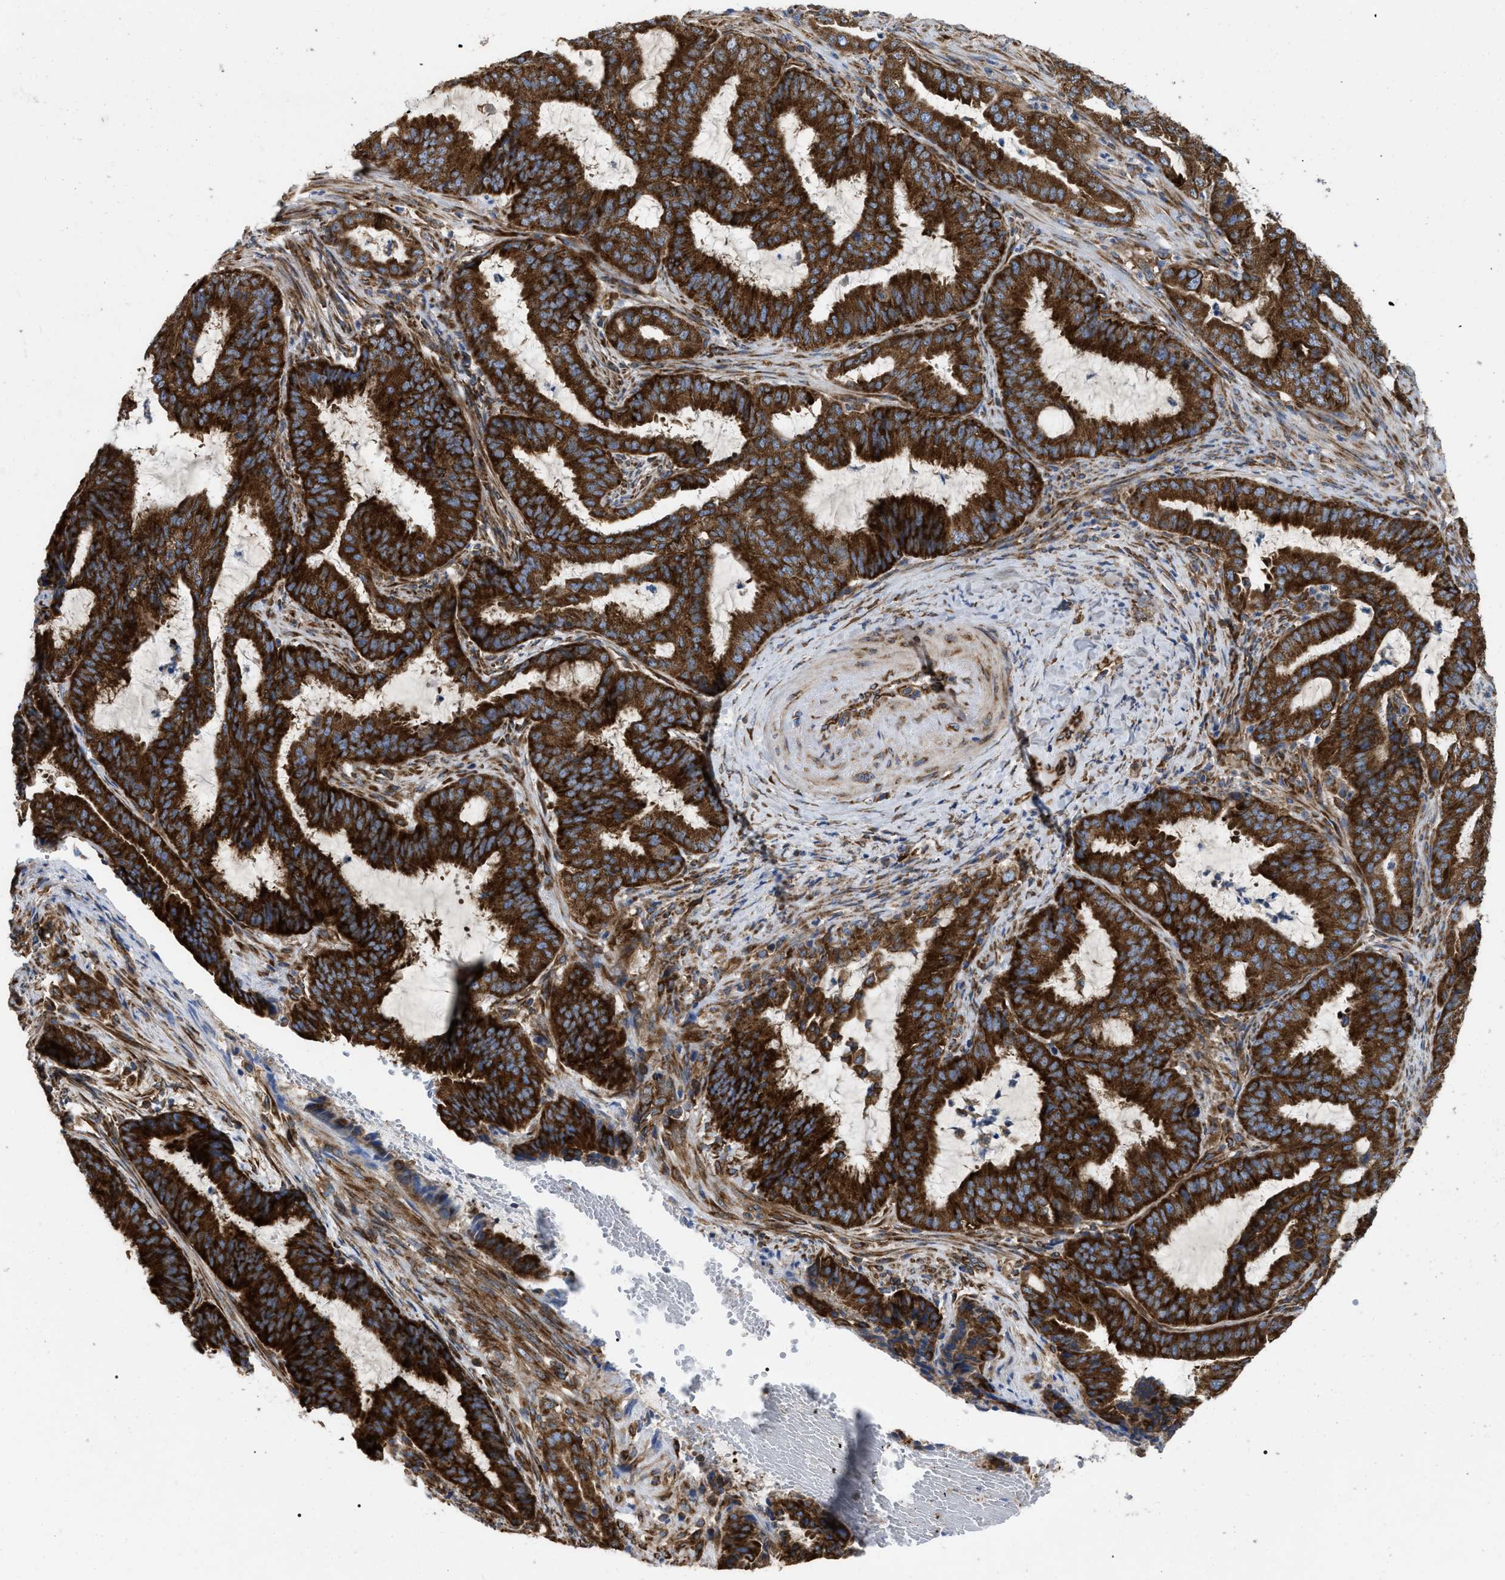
{"staining": {"intensity": "strong", "quantity": ">75%", "location": "cytoplasmic/membranous"}, "tissue": "endometrial cancer", "cell_type": "Tumor cells", "image_type": "cancer", "snomed": [{"axis": "morphology", "description": "Adenocarcinoma, NOS"}, {"axis": "topography", "description": "Endometrium"}], "caption": "Approximately >75% of tumor cells in human endometrial cancer (adenocarcinoma) show strong cytoplasmic/membranous protein positivity as visualized by brown immunohistochemical staining.", "gene": "FAM120A", "patient": {"sex": "female", "age": 51}}